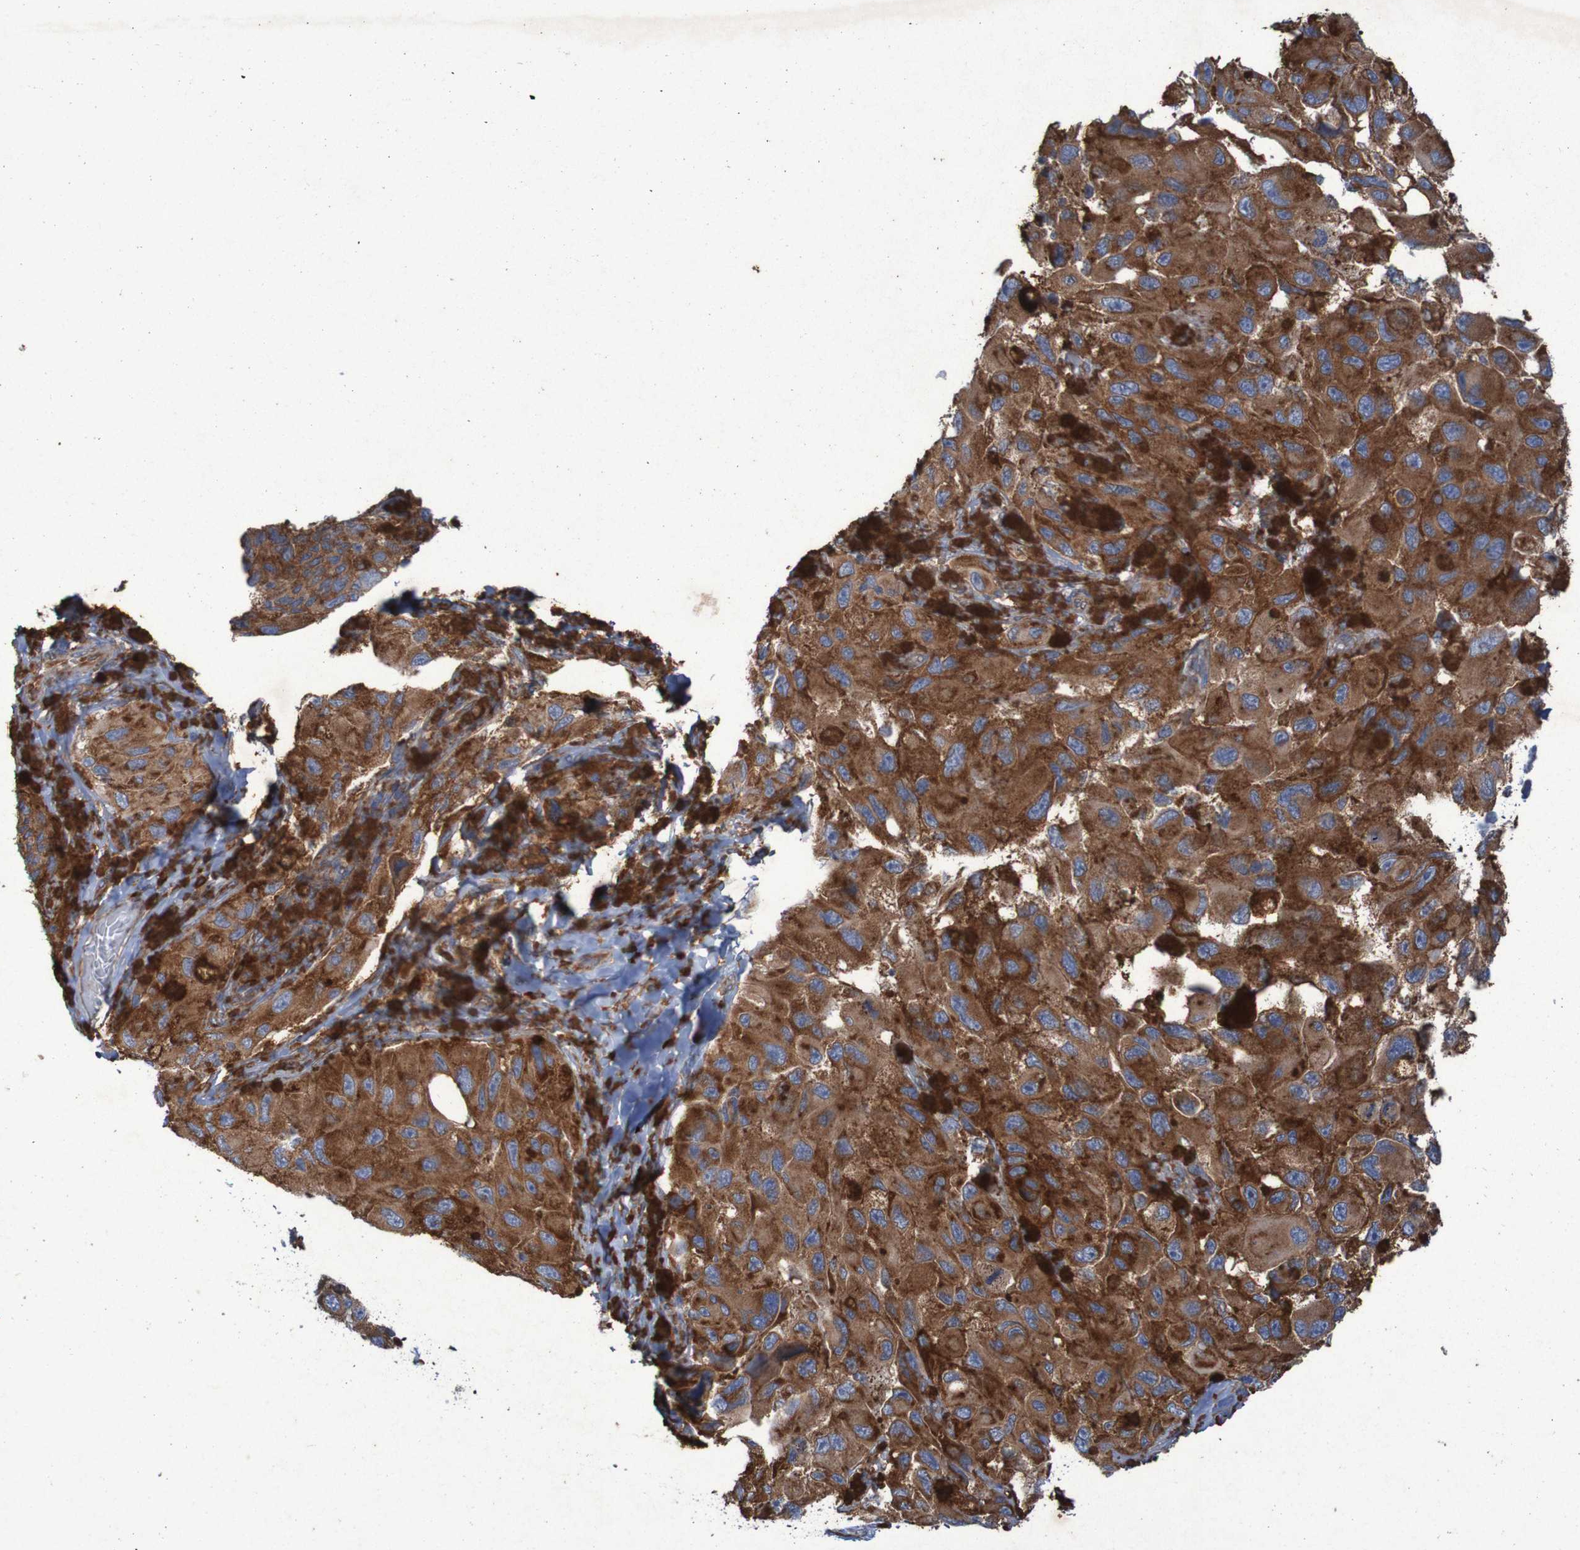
{"staining": {"intensity": "strong", "quantity": ">75%", "location": "cytoplasmic/membranous"}, "tissue": "melanoma", "cell_type": "Tumor cells", "image_type": "cancer", "snomed": [{"axis": "morphology", "description": "Malignant melanoma, NOS"}, {"axis": "topography", "description": "Skin"}], "caption": "A histopathology image showing strong cytoplasmic/membranous positivity in approximately >75% of tumor cells in melanoma, as visualized by brown immunohistochemical staining.", "gene": "RPL10", "patient": {"sex": "female", "age": 73}}